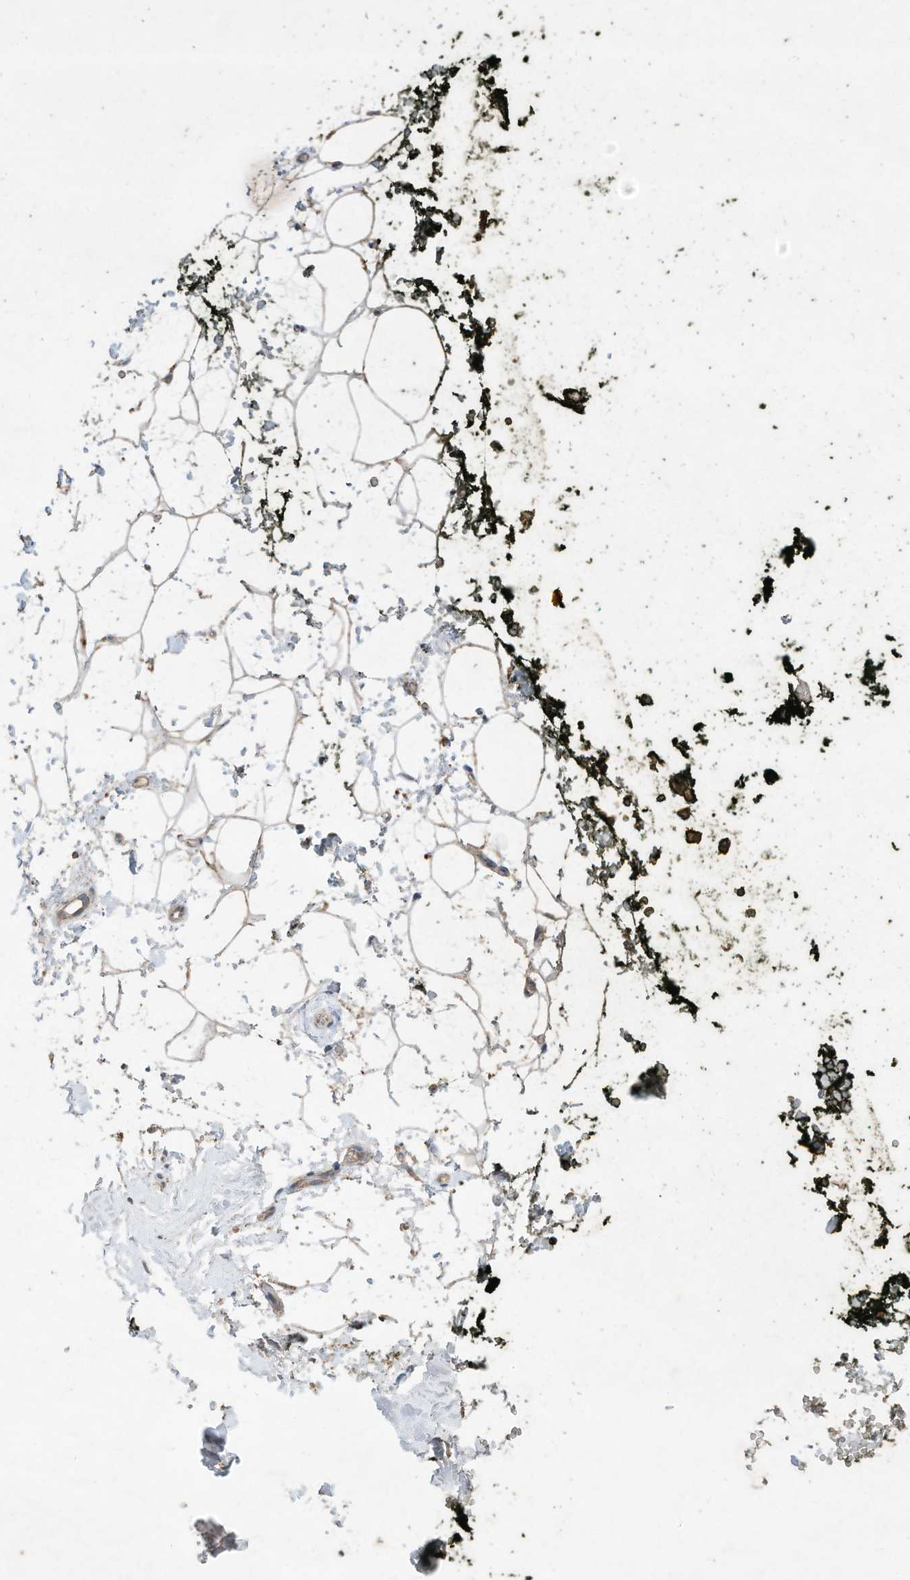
{"staining": {"intensity": "weak", "quantity": ">75%", "location": "cytoplasmic/membranous"}, "tissue": "adipose tissue", "cell_type": "Adipocytes", "image_type": "normal", "snomed": [{"axis": "morphology", "description": "Normal tissue, NOS"}, {"axis": "morphology", "description": "Adenocarcinoma, NOS"}, {"axis": "topography", "description": "Pancreas"}, {"axis": "topography", "description": "Peripheral nerve tissue"}], "caption": "Protein analysis of unremarkable adipose tissue exhibits weak cytoplasmic/membranous staining in approximately >75% of adipocytes.", "gene": "CAPN13", "patient": {"sex": "male", "age": 59}}